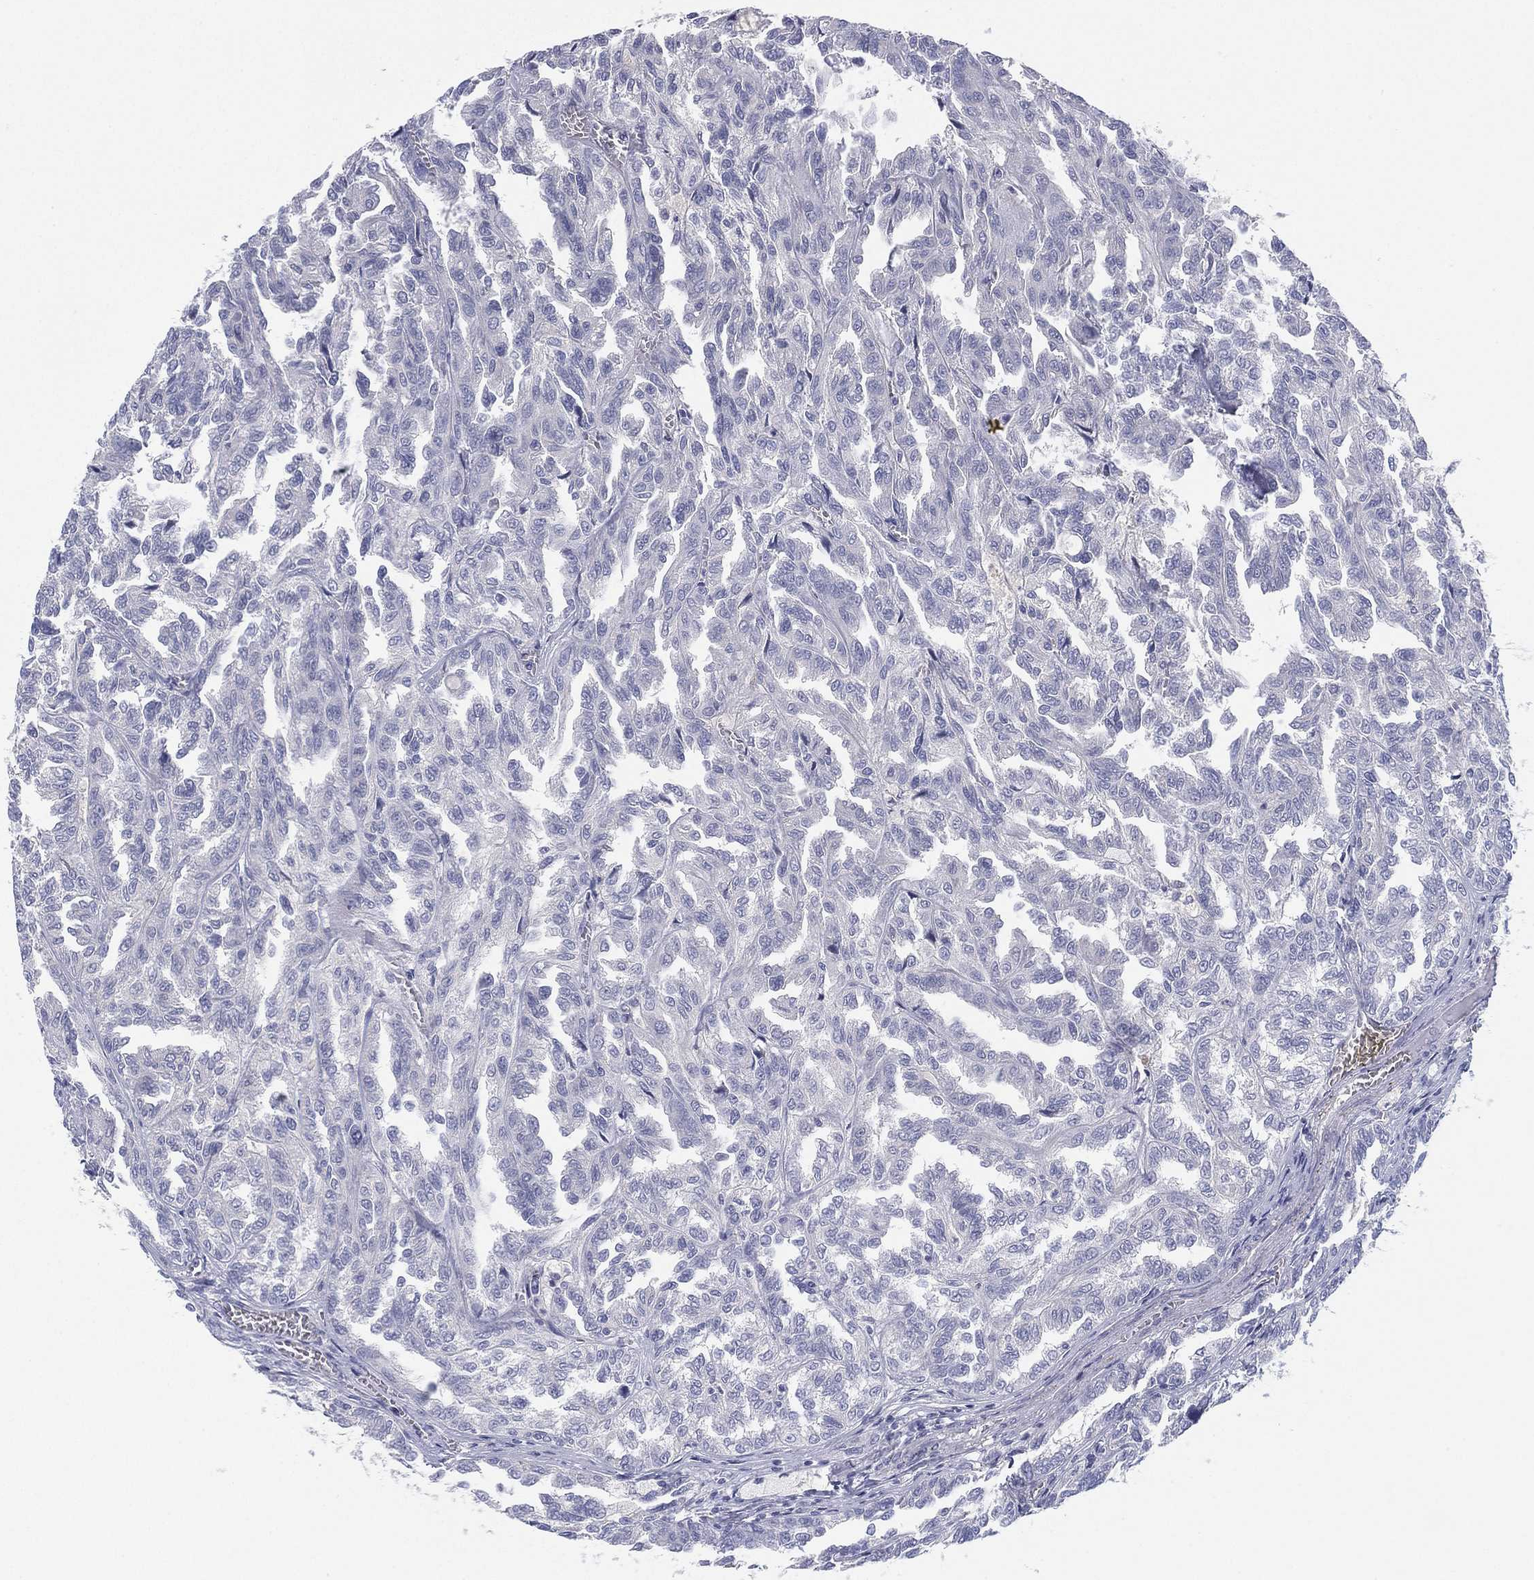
{"staining": {"intensity": "negative", "quantity": "none", "location": "none"}, "tissue": "renal cancer", "cell_type": "Tumor cells", "image_type": "cancer", "snomed": [{"axis": "morphology", "description": "Adenocarcinoma, NOS"}, {"axis": "topography", "description": "Kidney"}], "caption": "Histopathology image shows no significant protein expression in tumor cells of renal cancer.", "gene": "CYP2D6", "patient": {"sex": "male", "age": 79}}